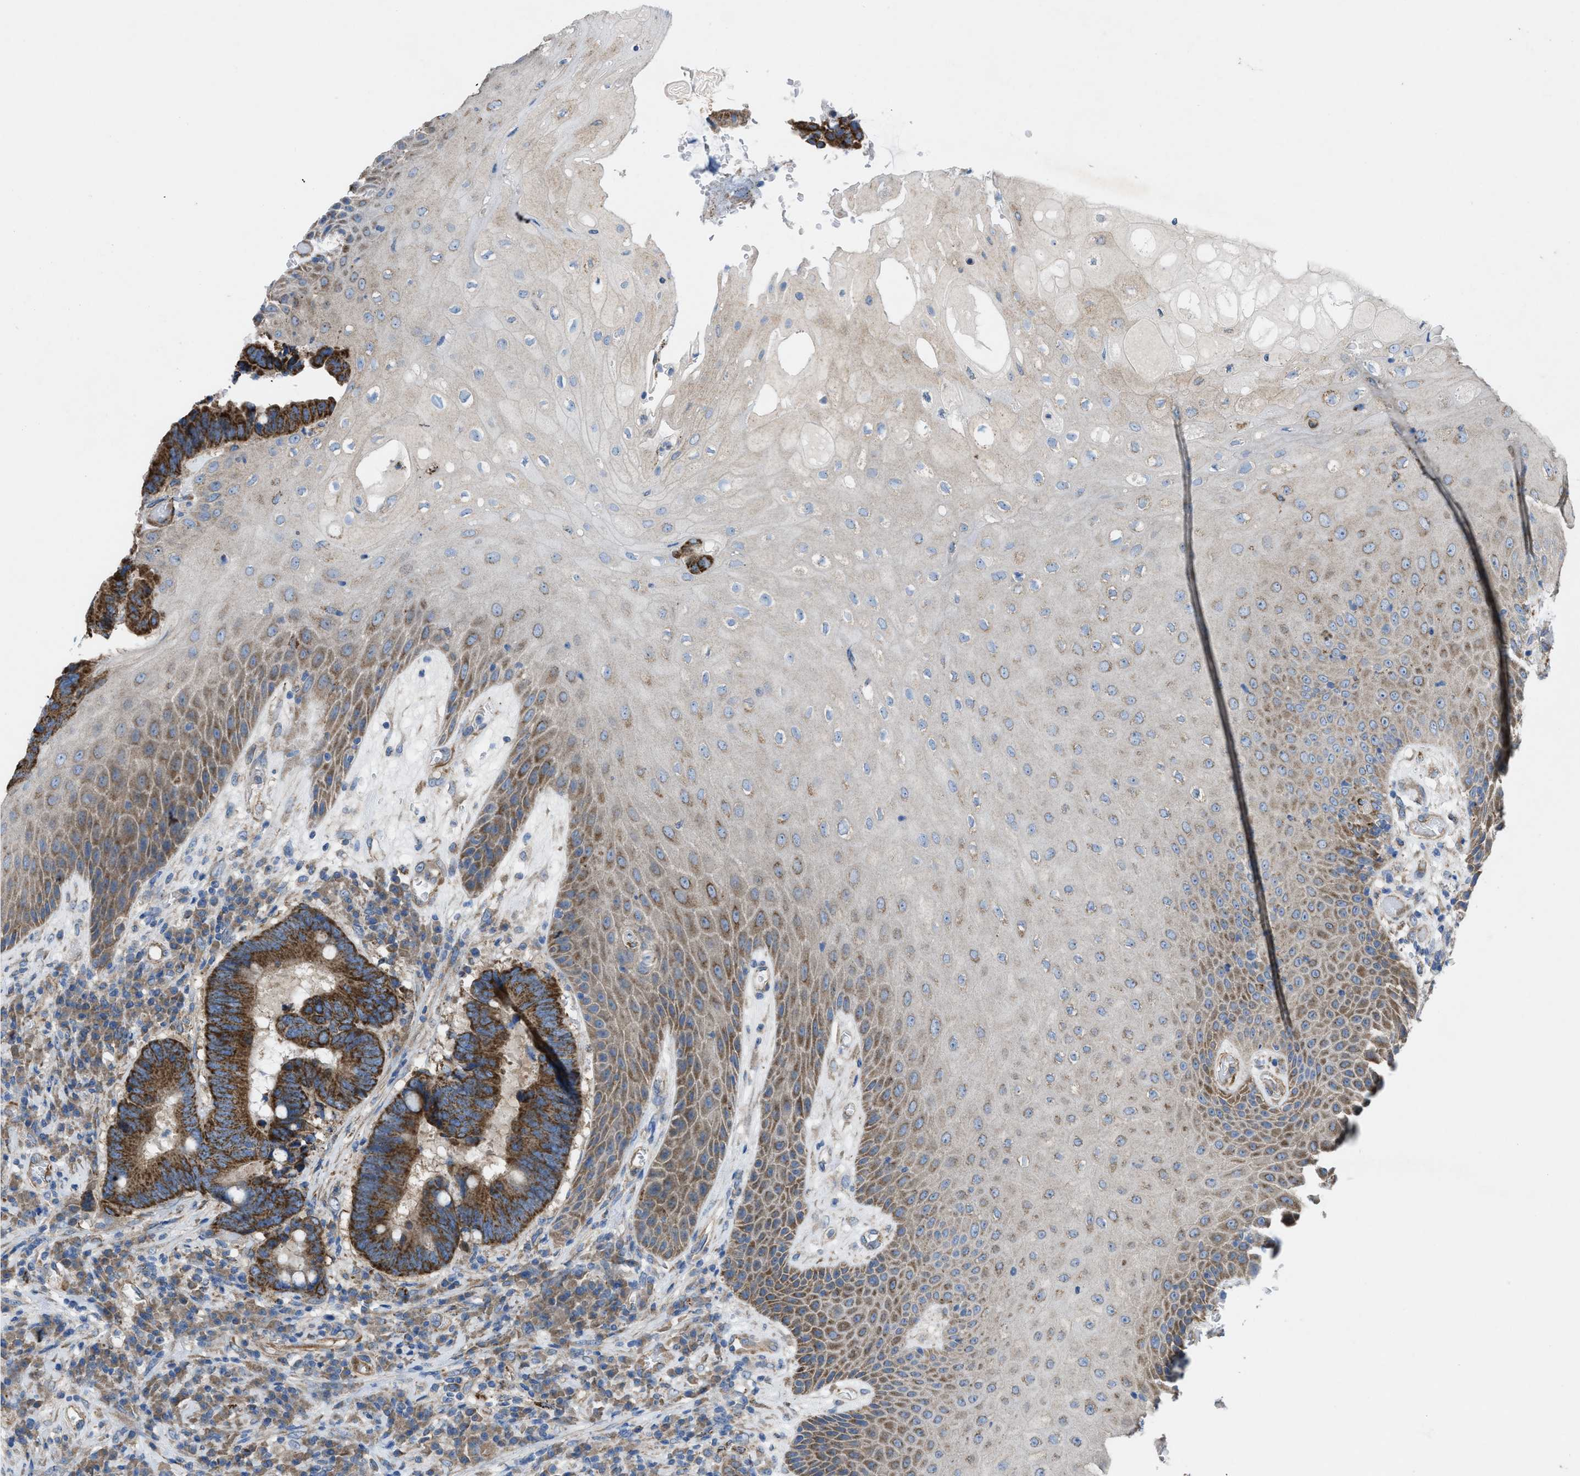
{"staining": {"intensity": "strong", "quantity": ">75%", "location": "cytoplasmic/membranous"}, "tissue": "colorectal cancer", "cell_type": "Tumor cells", "image_type": "cancer", "snomed": [{"axis": "morphology", "description": "Adenocarcinoma, NOS"}, {"axis": "topography", "description": "Rectum"}, {"axis": "topography", "description": "Anal"}], "caption": "There is high levels of strong cytoplasmic/membranous positivity in tumor cells of colorectal cancer (adenocarcinoma), as demonstrated by immunohistochemical staining (brown color).", "gene": "DOLPP1", "patient": {"sex": "female", "age": 89}}